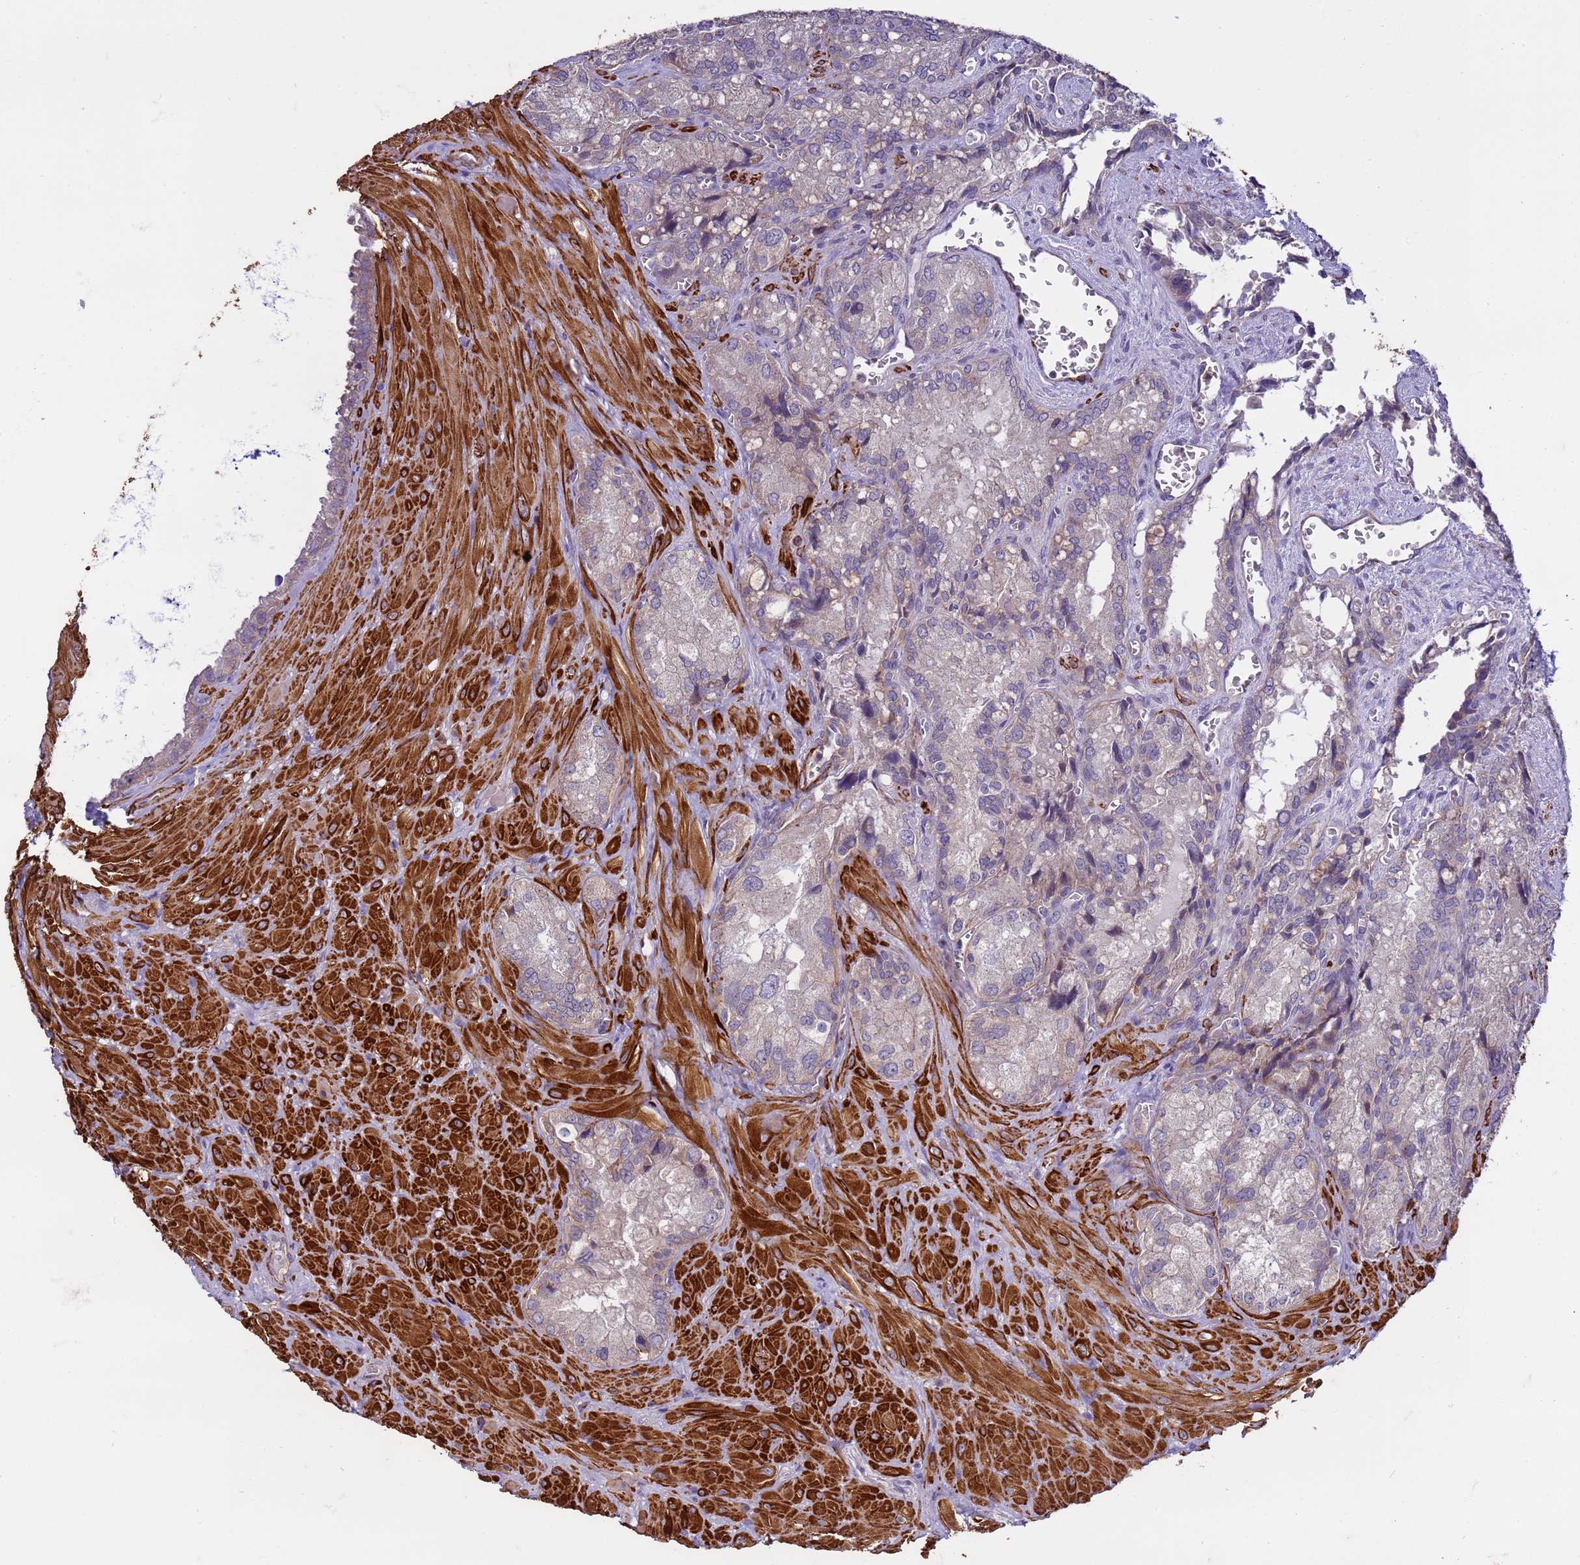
{"staining": {"intensity": "weak", "quantity": "<25%", "location": "cytoplasmic/membranous"}, "tissue": "seminal vesicle", "cell_type": "Glandular cells", "image_type": "normal", "snomed": [{"axis": "morphology", "description": "Normal tissue, NOS"}, {"axis": "topography", "description": "Seminal veicle"}], "caption": "This is a histopathology image of IHC staining of normal seminal vesicle, which shows no staining in glandular cells. Nuclei are stained in blue.", "gene": "GEN1", "patient": {"sex": "male", "age": 62}}